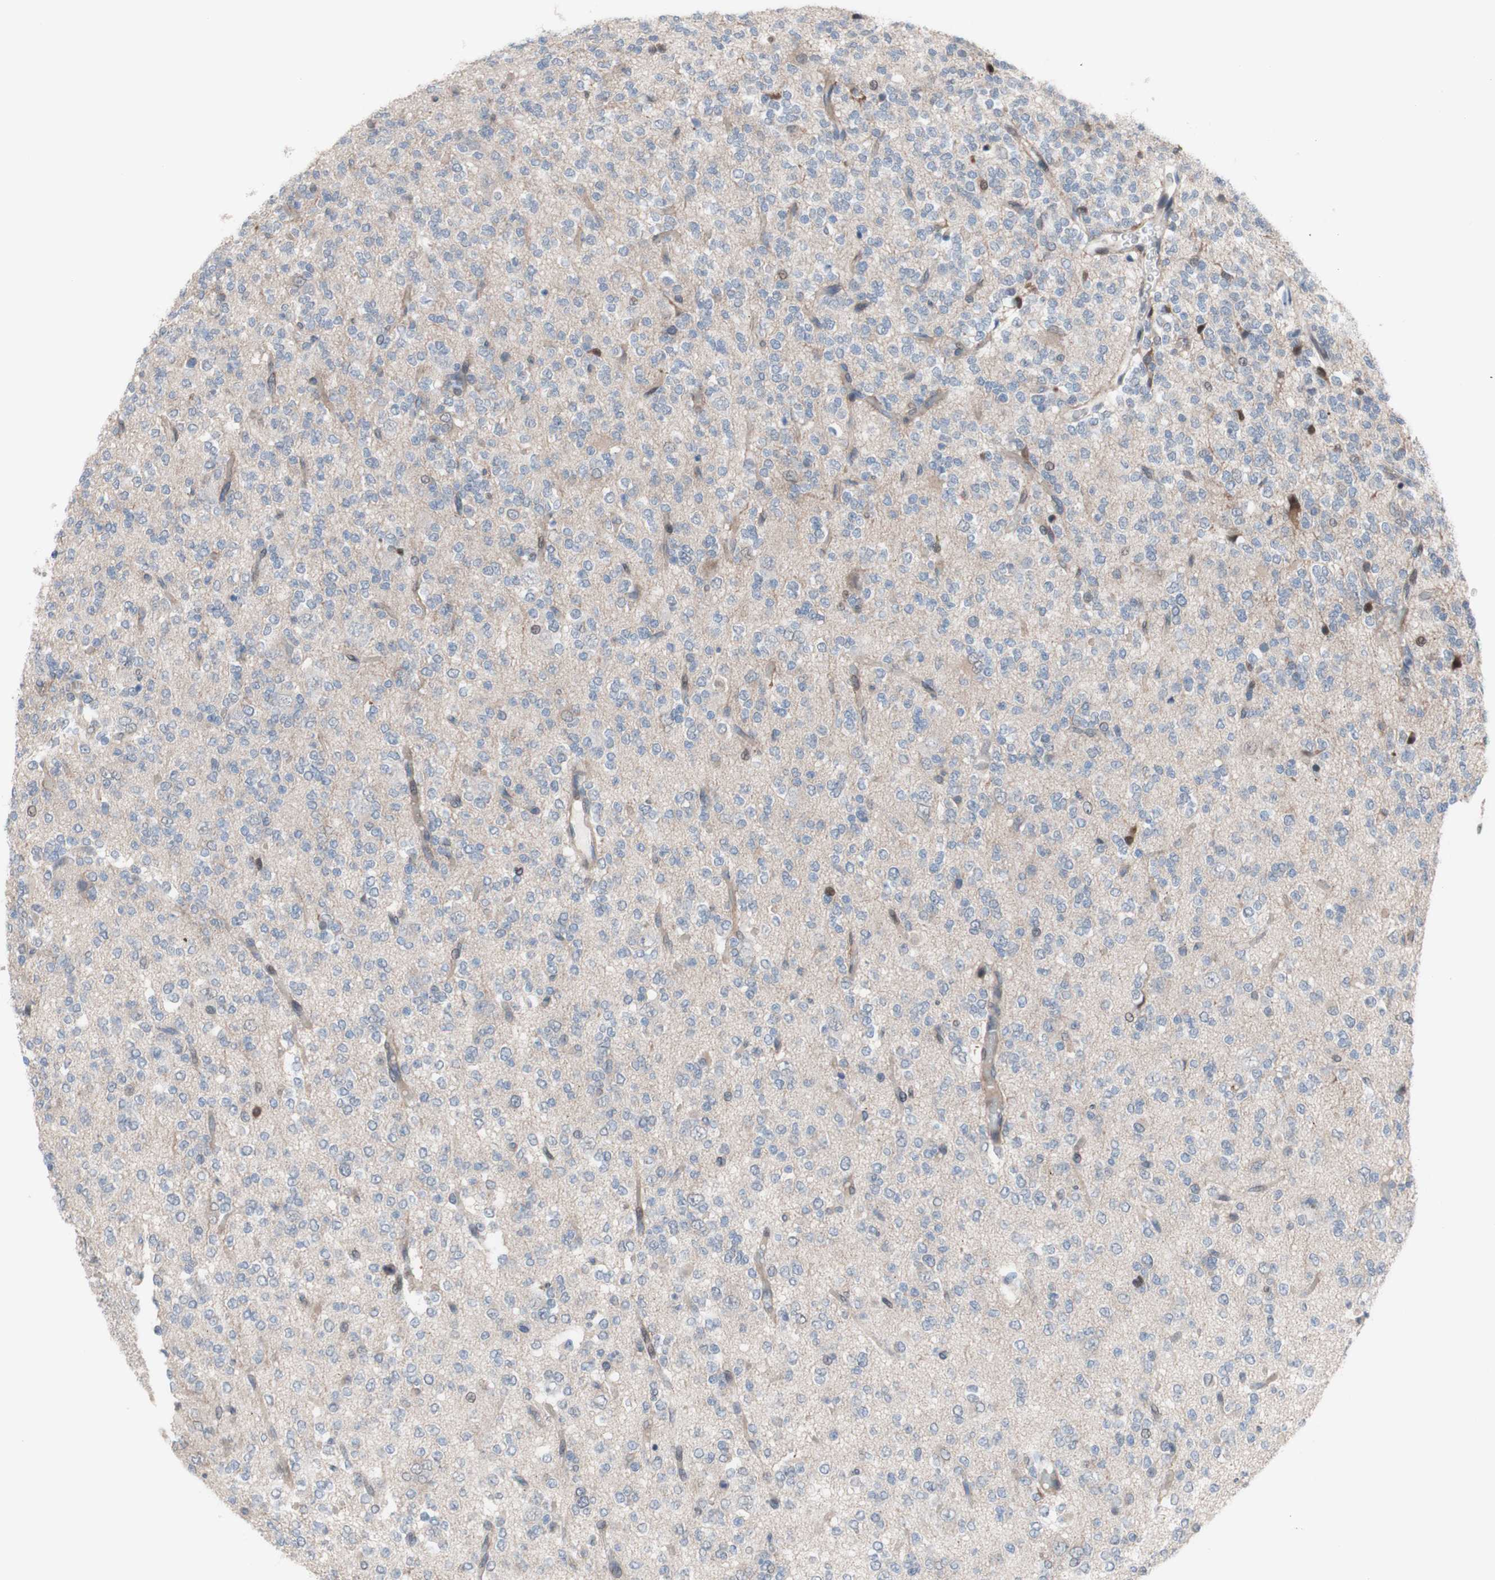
{"staining": {"intensity": "weak", "quantity": "<25%", "location": "cytoplasmic/membranous"}, "tissue": "glioma", "cell_type": "Tumor cells", "image_type": "cancer", "snomed": [{"axis": "morphology", "description": "Glioma, malignant, Low grade"}, {"axis": "topography", "description": "Brain"}], "caption": "Tumor cells show no significant protein staining in glioma.", "gene": "PHTF2", "patient": {"sex": "male", "age": 38}}